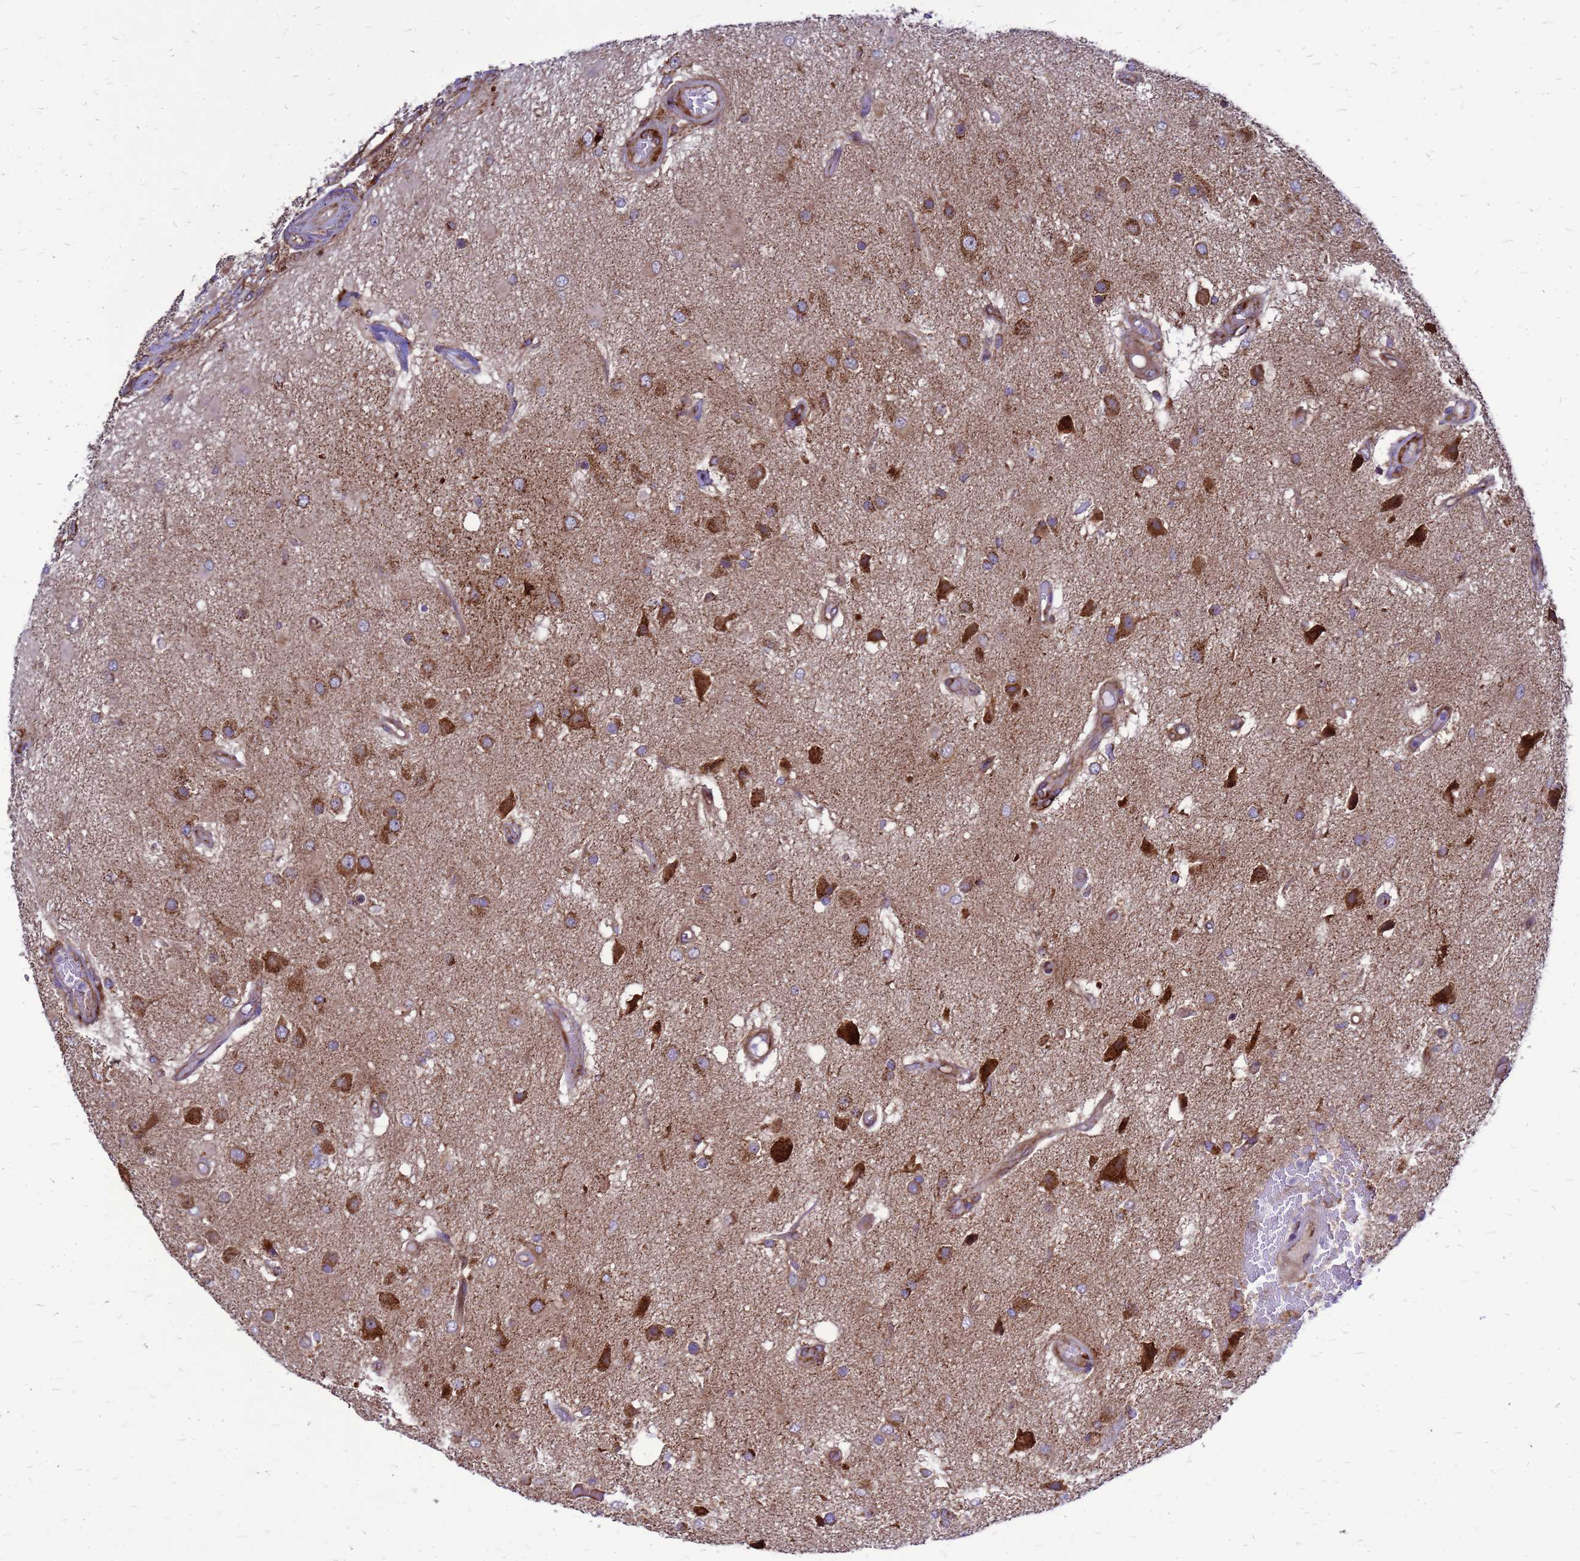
{"staining": {"intensity": "moderate", "quantity": "<25%", "location": "cytoplasmic/membranous"}, "tissue": "glioma", "cell_type": "Tumor cells", "image_type": "cancer", "snomed": [{"axis": "morphology", "description": "Glioma, malignant, High grade"}, {"axis": "morphology", "description": "Glioblastoma, NOS"}, {"axis": "topography", "description": "Brain"}], "caption": "Immunohistochemical staining of human malignant glioma (high-grade) reveals low levels of moderate cytoplasmic/membranous staining in approximately <25% of tumor cells. (Brightfield microscopy of DAB IHC at high magnification).", "gene": "FSTL4", "patient": {"sex": "male", "age": 60}}